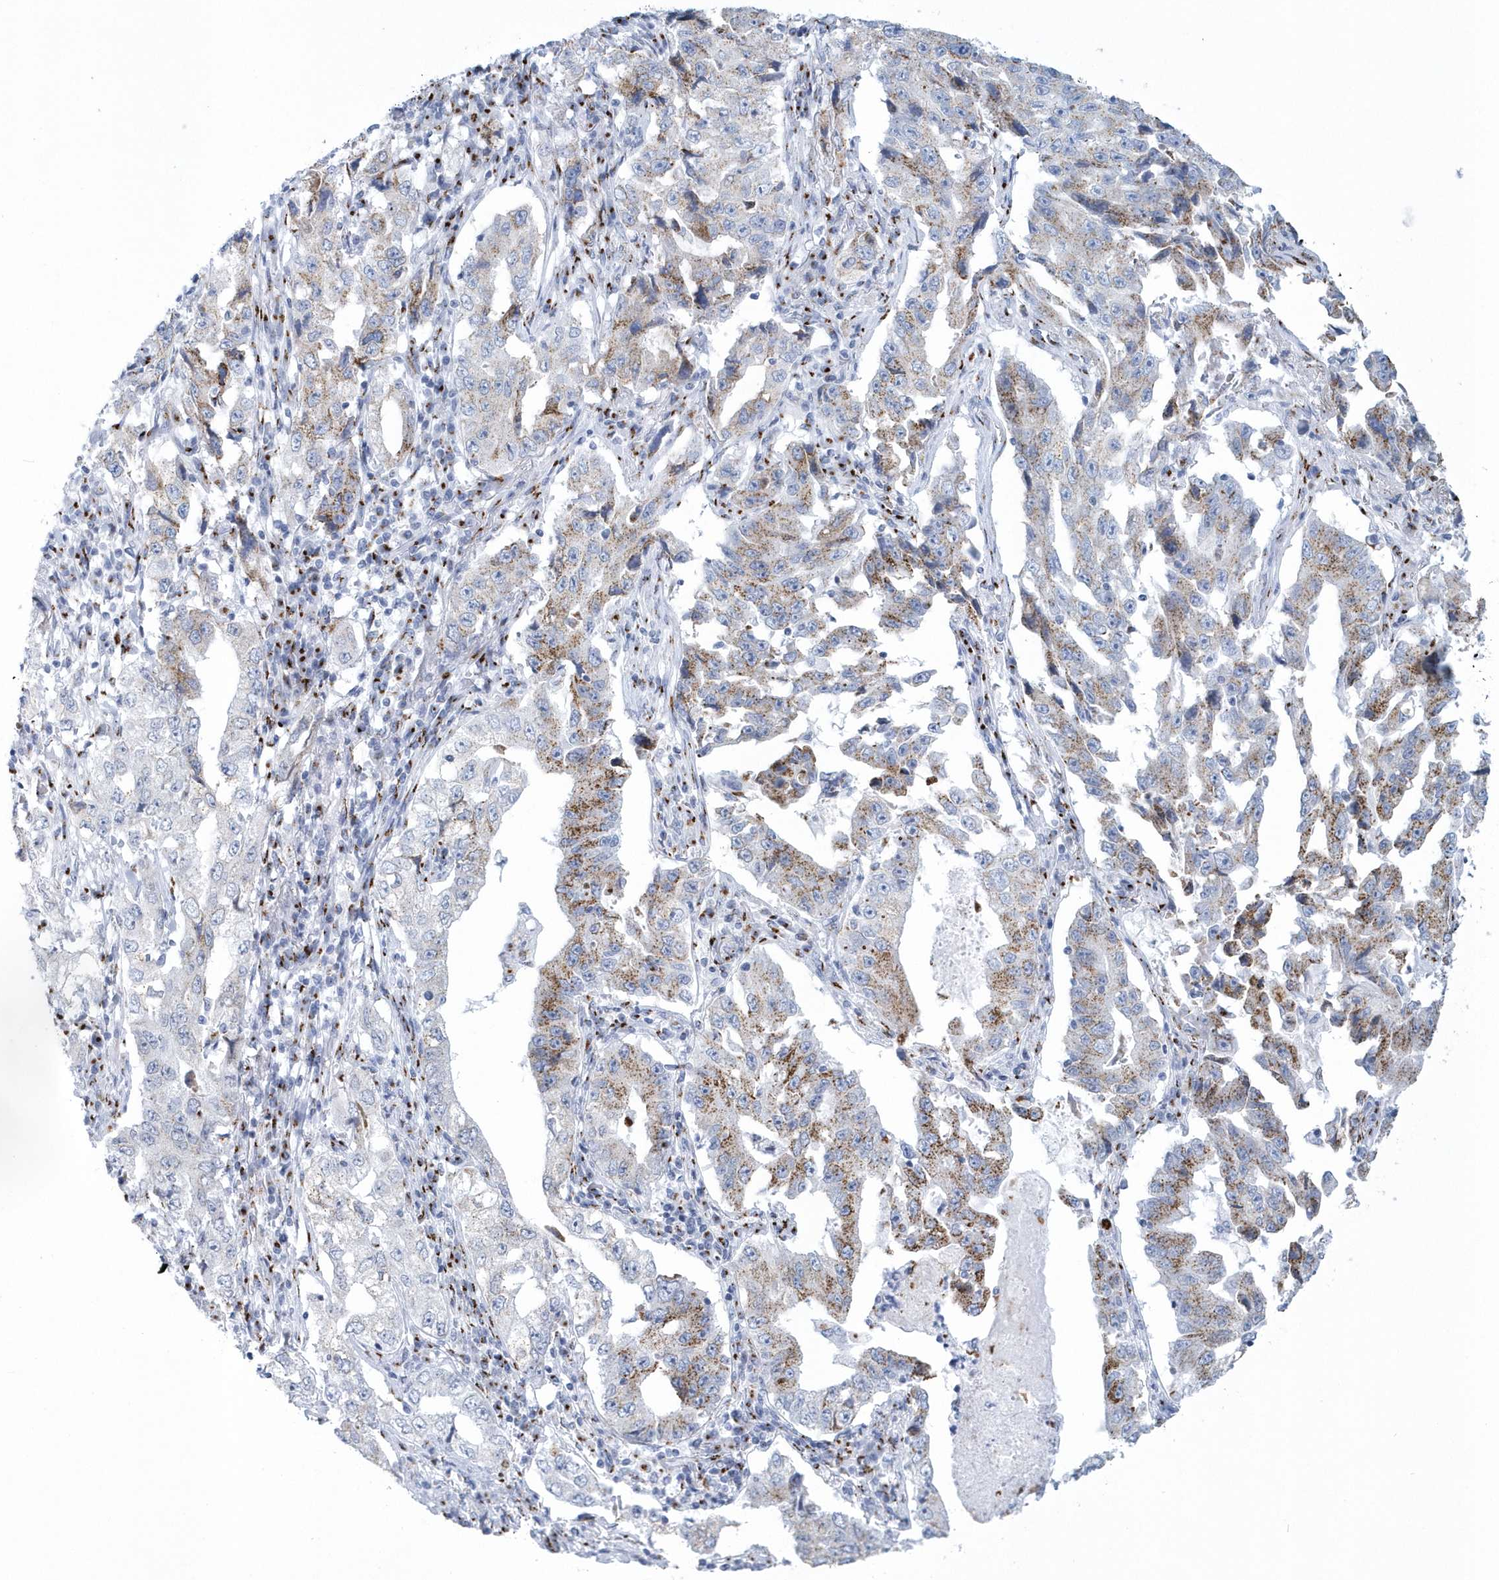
{"staining": {"intensity": "moderate", "quantity": "25%-75%", "location": "cytoplasmic/membranous"}, "tissue": "lung cancer", "cell_type": "Tumor cells", "image_type": "cancer", "snomed": [{"axis": "morphology", "description": "Adenocarcinoma, NOS"}, {"axis": "topography", "description": "Lung"}], "caption": "Tumor cells exhibit medium levels of moderate cytoplasmic/membranous staining in approximately 25%-75% of cells in human lung adenocarcinoma. (Brightfield microscopy of DAB IHC at high magnification).", "gene": "SLX9", "patient": {"sex": "female", "age": 51}}